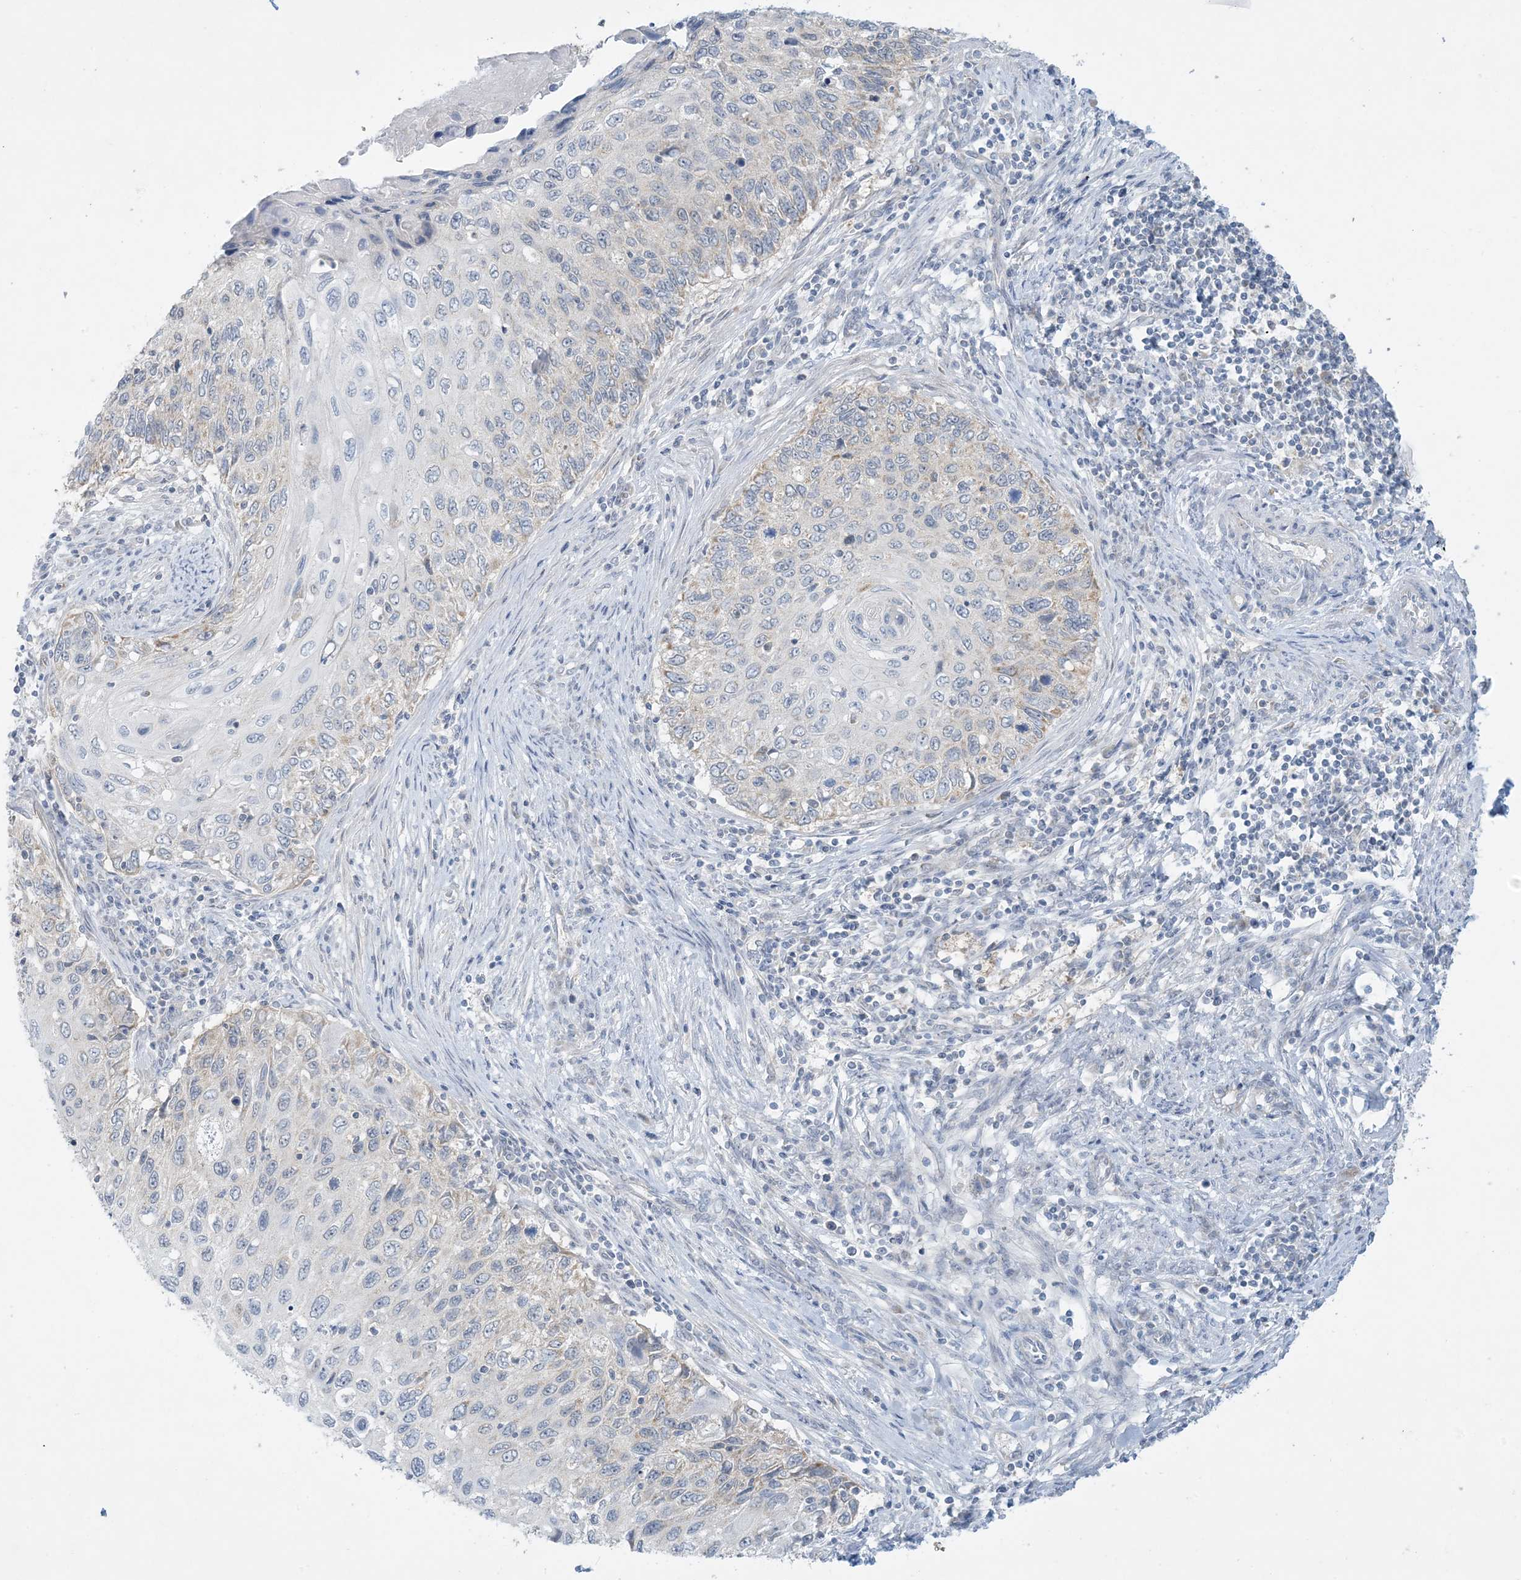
{"staining": {"intensity": "weak", "quantity": "<25%", "location": "cytoplasmic/membranous"}, "tissue": "cervical cancer", "cell_type": "Tumor cells", "image_type": "cancer", "snomed": [{"axis": "morphology", "description": "Squamous cell carcinoma, NOS"}, {"axis": "topography", "description": "Cervix"}], "caption": "Tumor cells are negative for protein expression in human cervical cancer.", "gene": "MRPS18A", "patient": {"sex": "female", "age": 70}}